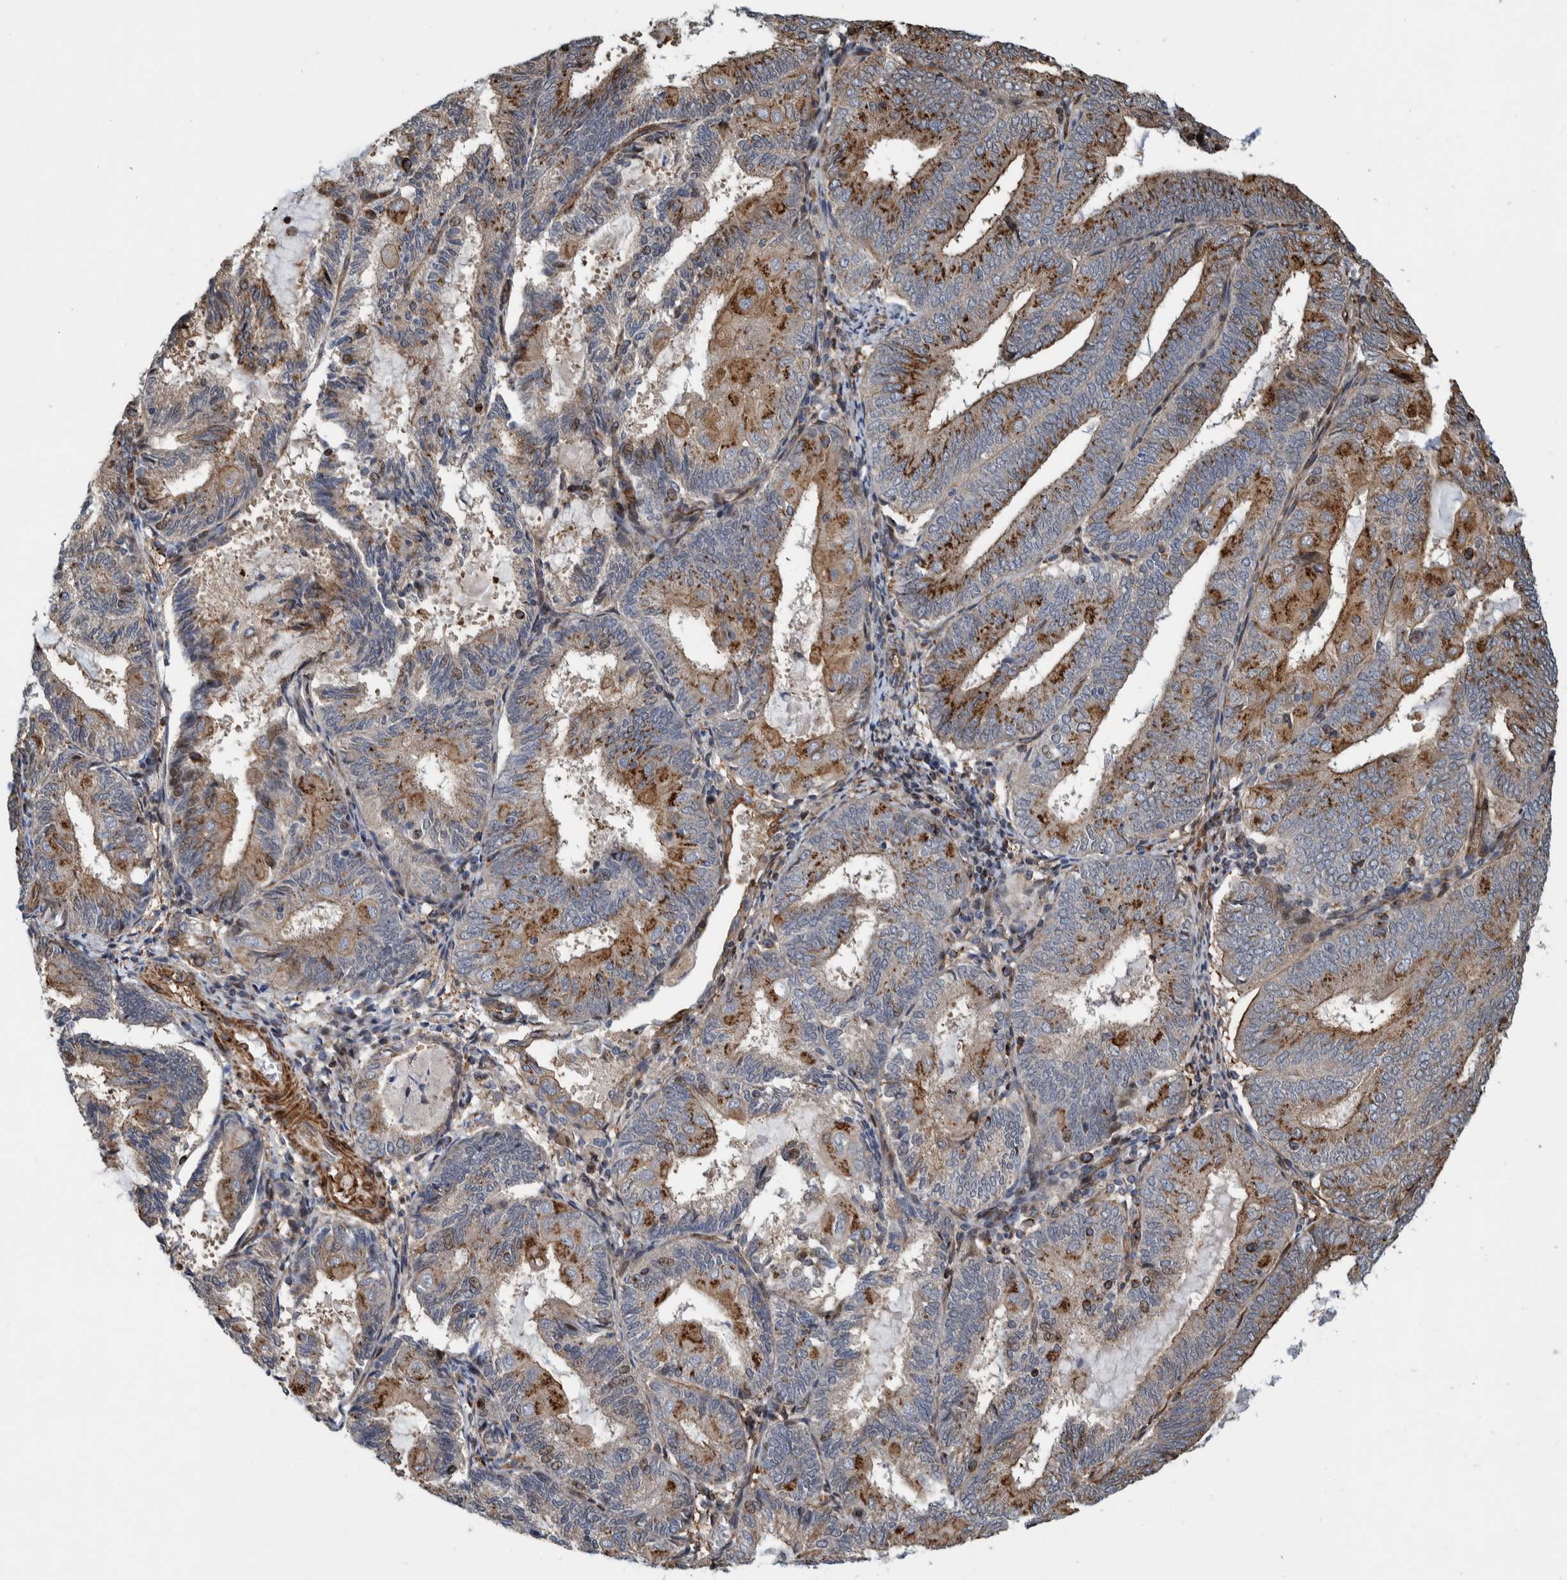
{"staining": {"intensity": "strong", "quantity": "25%-75%", "location": "cytoplasmic/membranous"}, "tissue": "endometrial cancer", "cell_type": "Tumor cells", "image_type": "cancer", "snomed": [{"axis": "morphology", "description": "Adenocarcinoma, NOS"}, {"axis": "topography", "description": "Endometrium"}], "caption": "DAB (3,3'-diaminobenzidine) immunohistochemical staining of human endometrial cancer (adenocarcinoma) demonstrates strong cytoplasmic/membranous protein expression in about 25%-75% of tumor cells. (Brightfield microscopy of DAB IHC at high magnification).", "gene": "CCDC57", "patient": {"sex": "female", "age": 81}}